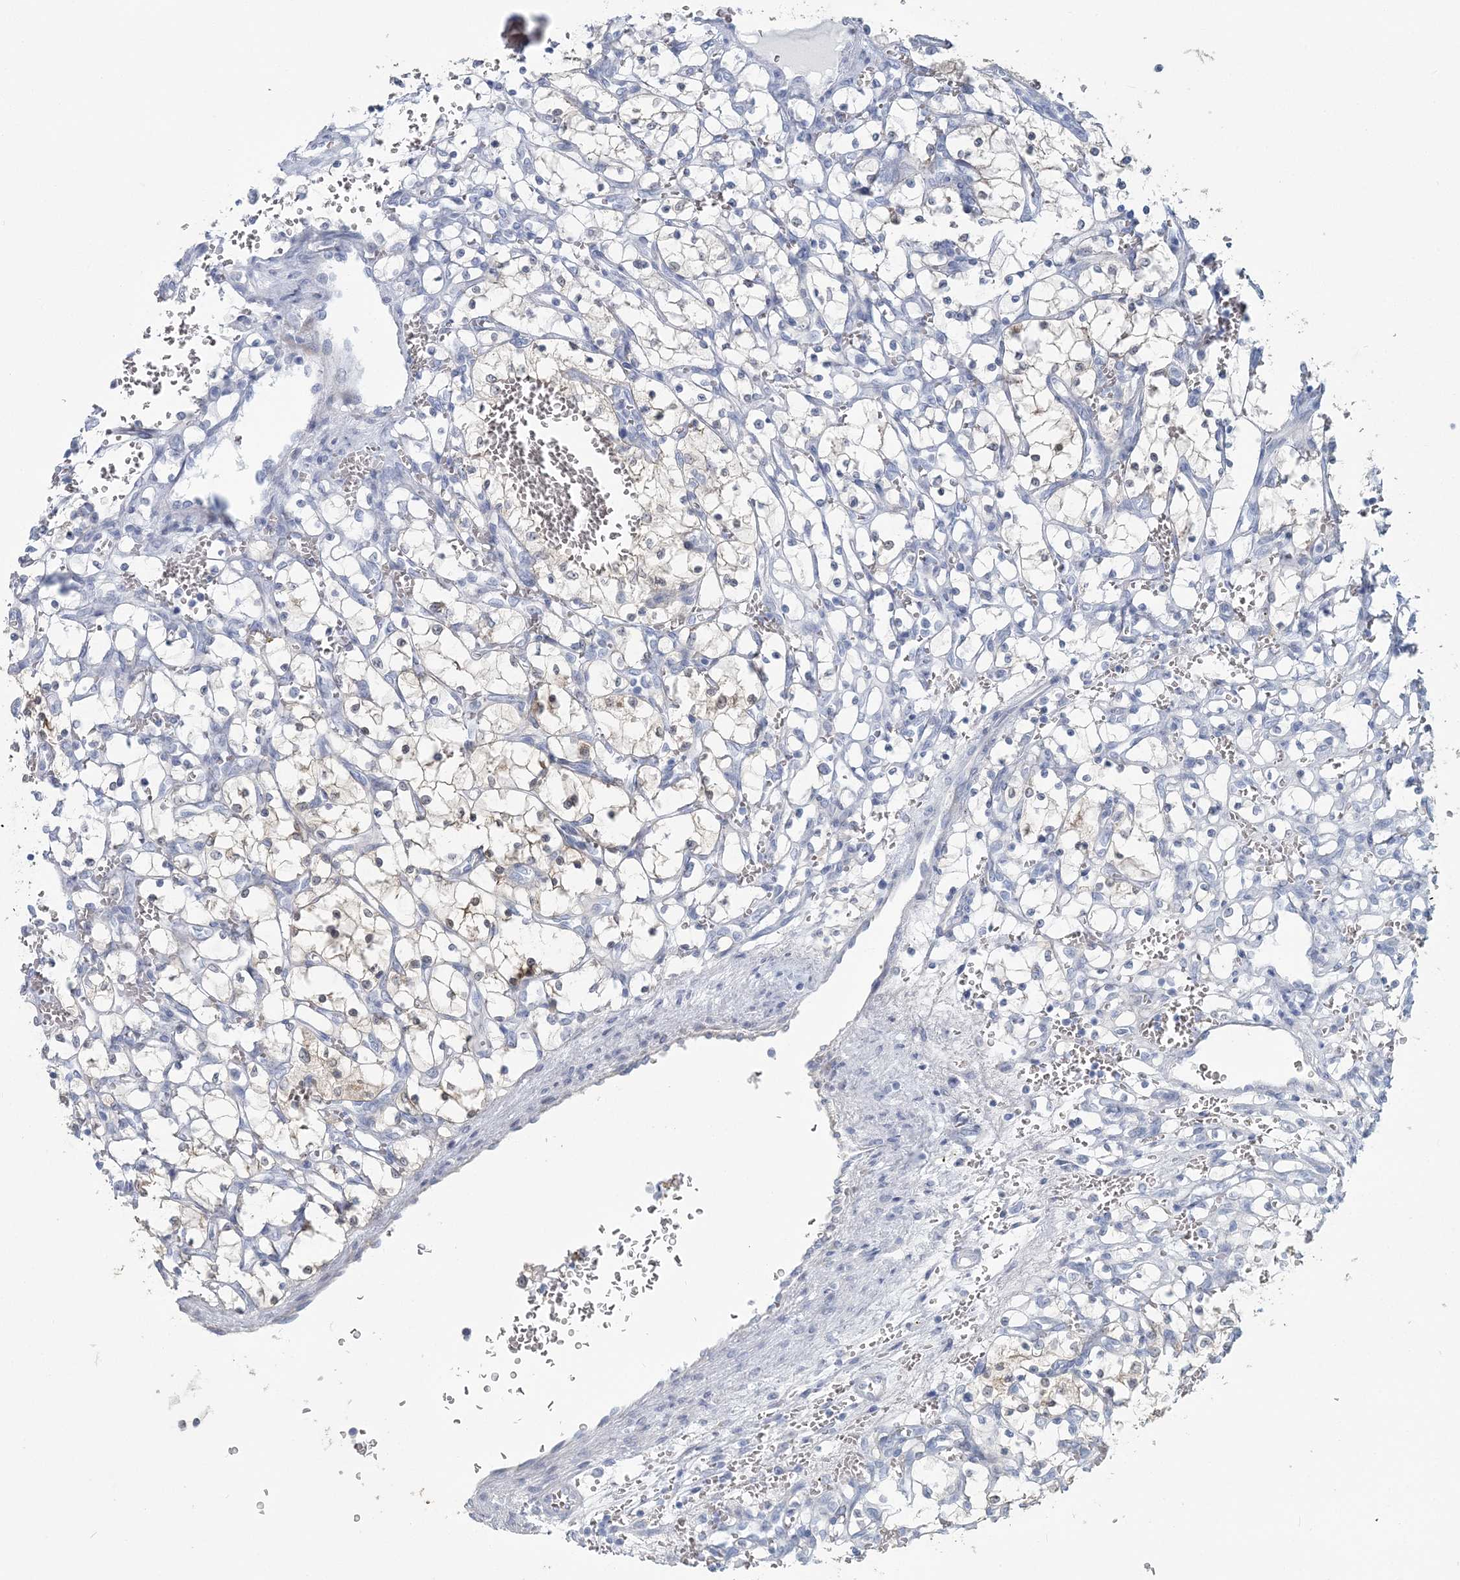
{"staining": {"intensity": "weak", "quantity": "<25%", "location": "cytoplasmic/membranous"}, "tissue": "renal cancer", "cell_type": "Tumor cells", "image_type": "cancer", "snomed": [{"axis": "morphology", "description": "Adenocarcinoma, NOS"}, {"axis": "topography", "description": "Kidney"}], "caption": "Renal adenocarcinoma stained for a protein using immunohistochemistry exhibits no expression tumor cells.", "gene": "CMBL", "patient": {"sex": "female", "age": 69}}